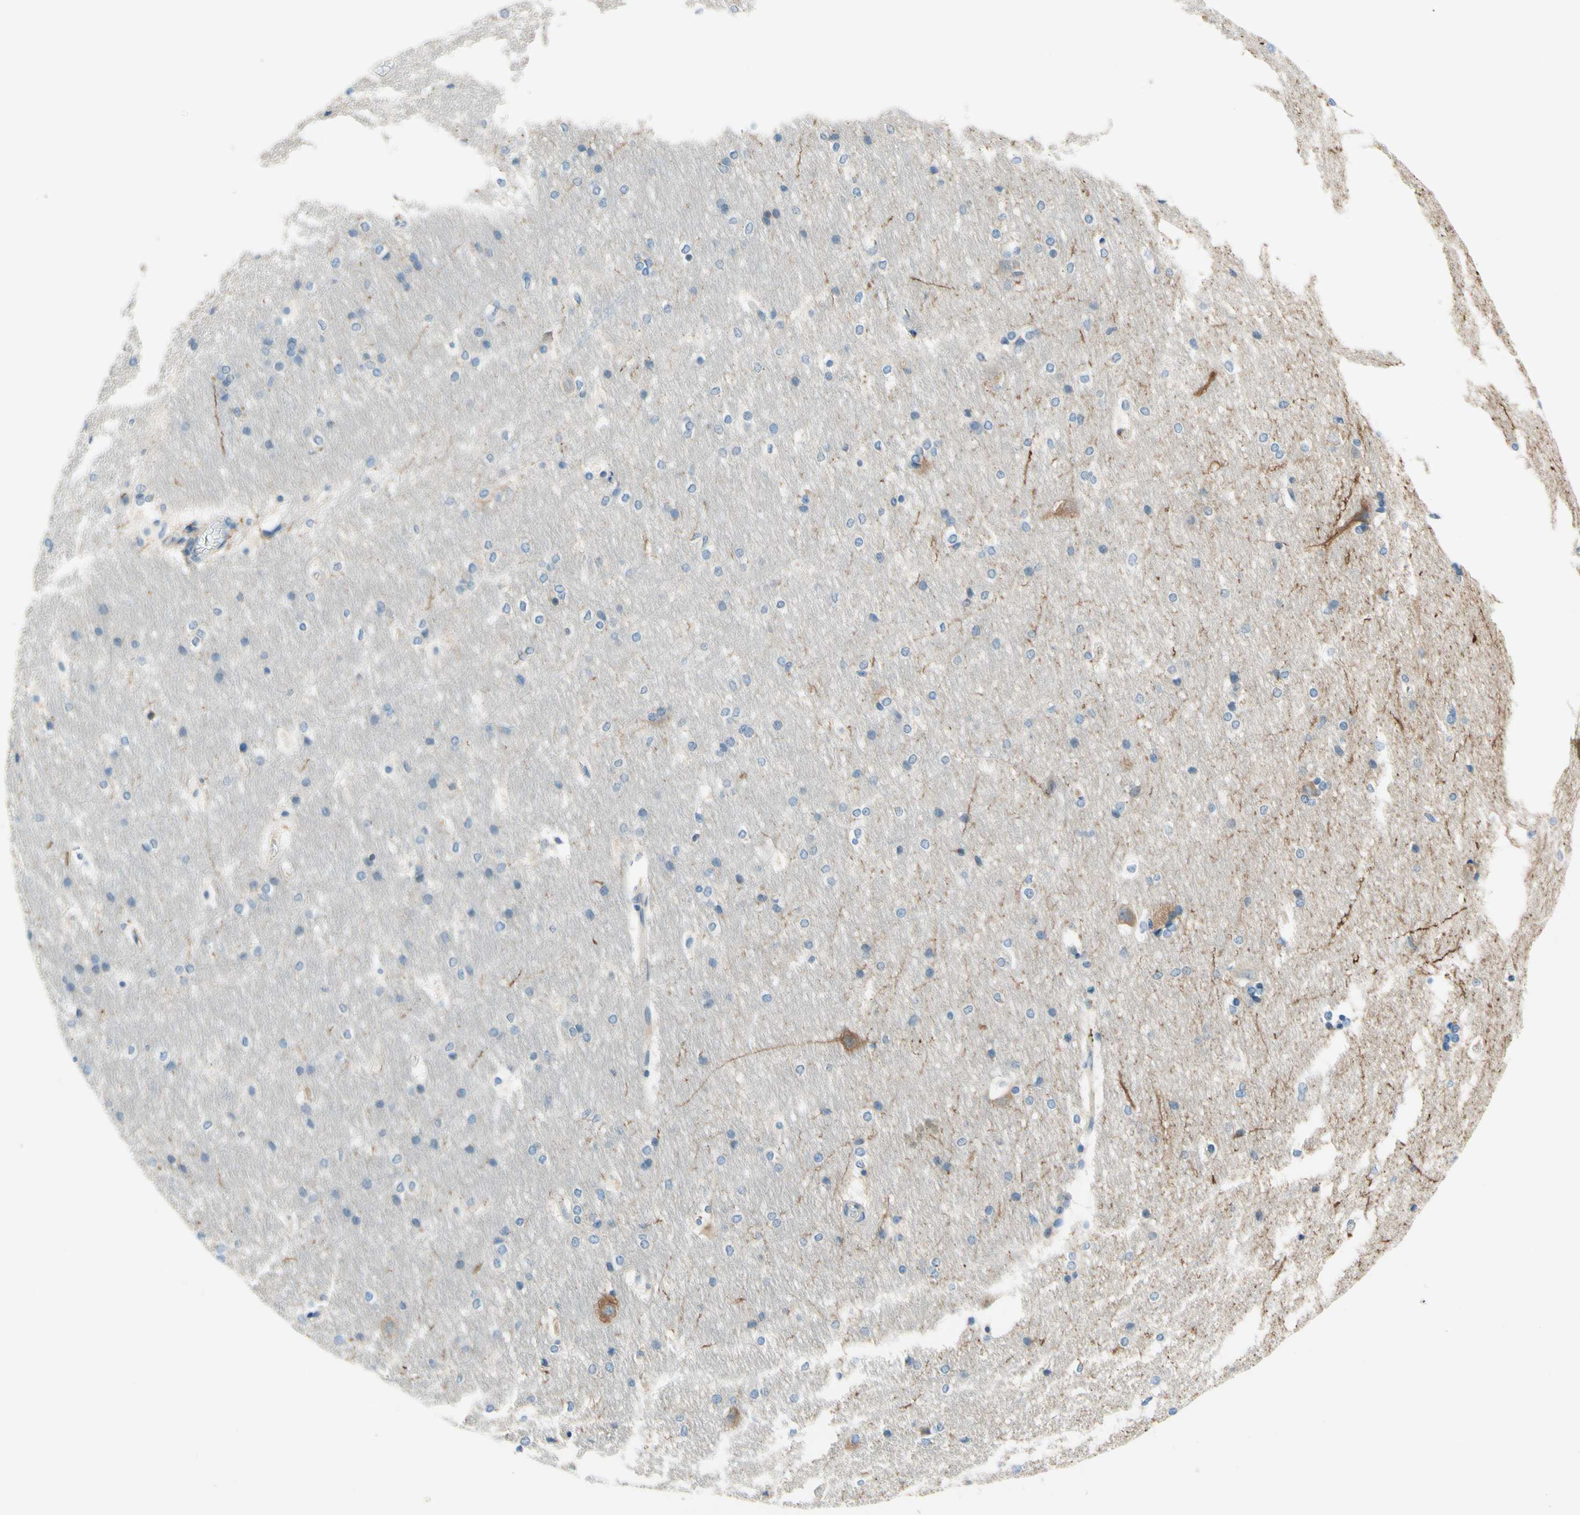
{"staining": {"intensity": "weak", "quantity": "<25%", "location": "cytoplasmic/membranous"}, "tissue": "hippocampus", "cell_type": "Glial cells", "image_type": "normal", "snomed": [{"axis": "morphology", "description": "Normal tissue, NOS"}, {"axis": "topography", "description": "Hippocampus"}], "caption": "Immunohistochemistry micrograph of normal human hippocampus stained for a protein (brown), which shows no expression in glial cells. (DAB (3,3'-diaminobenzidine) immunohistochemistry (IHC) with hematoxylin counter stain).", "gene": "SIGLEC9", "patient": {"sex": "female", "age": 19}}